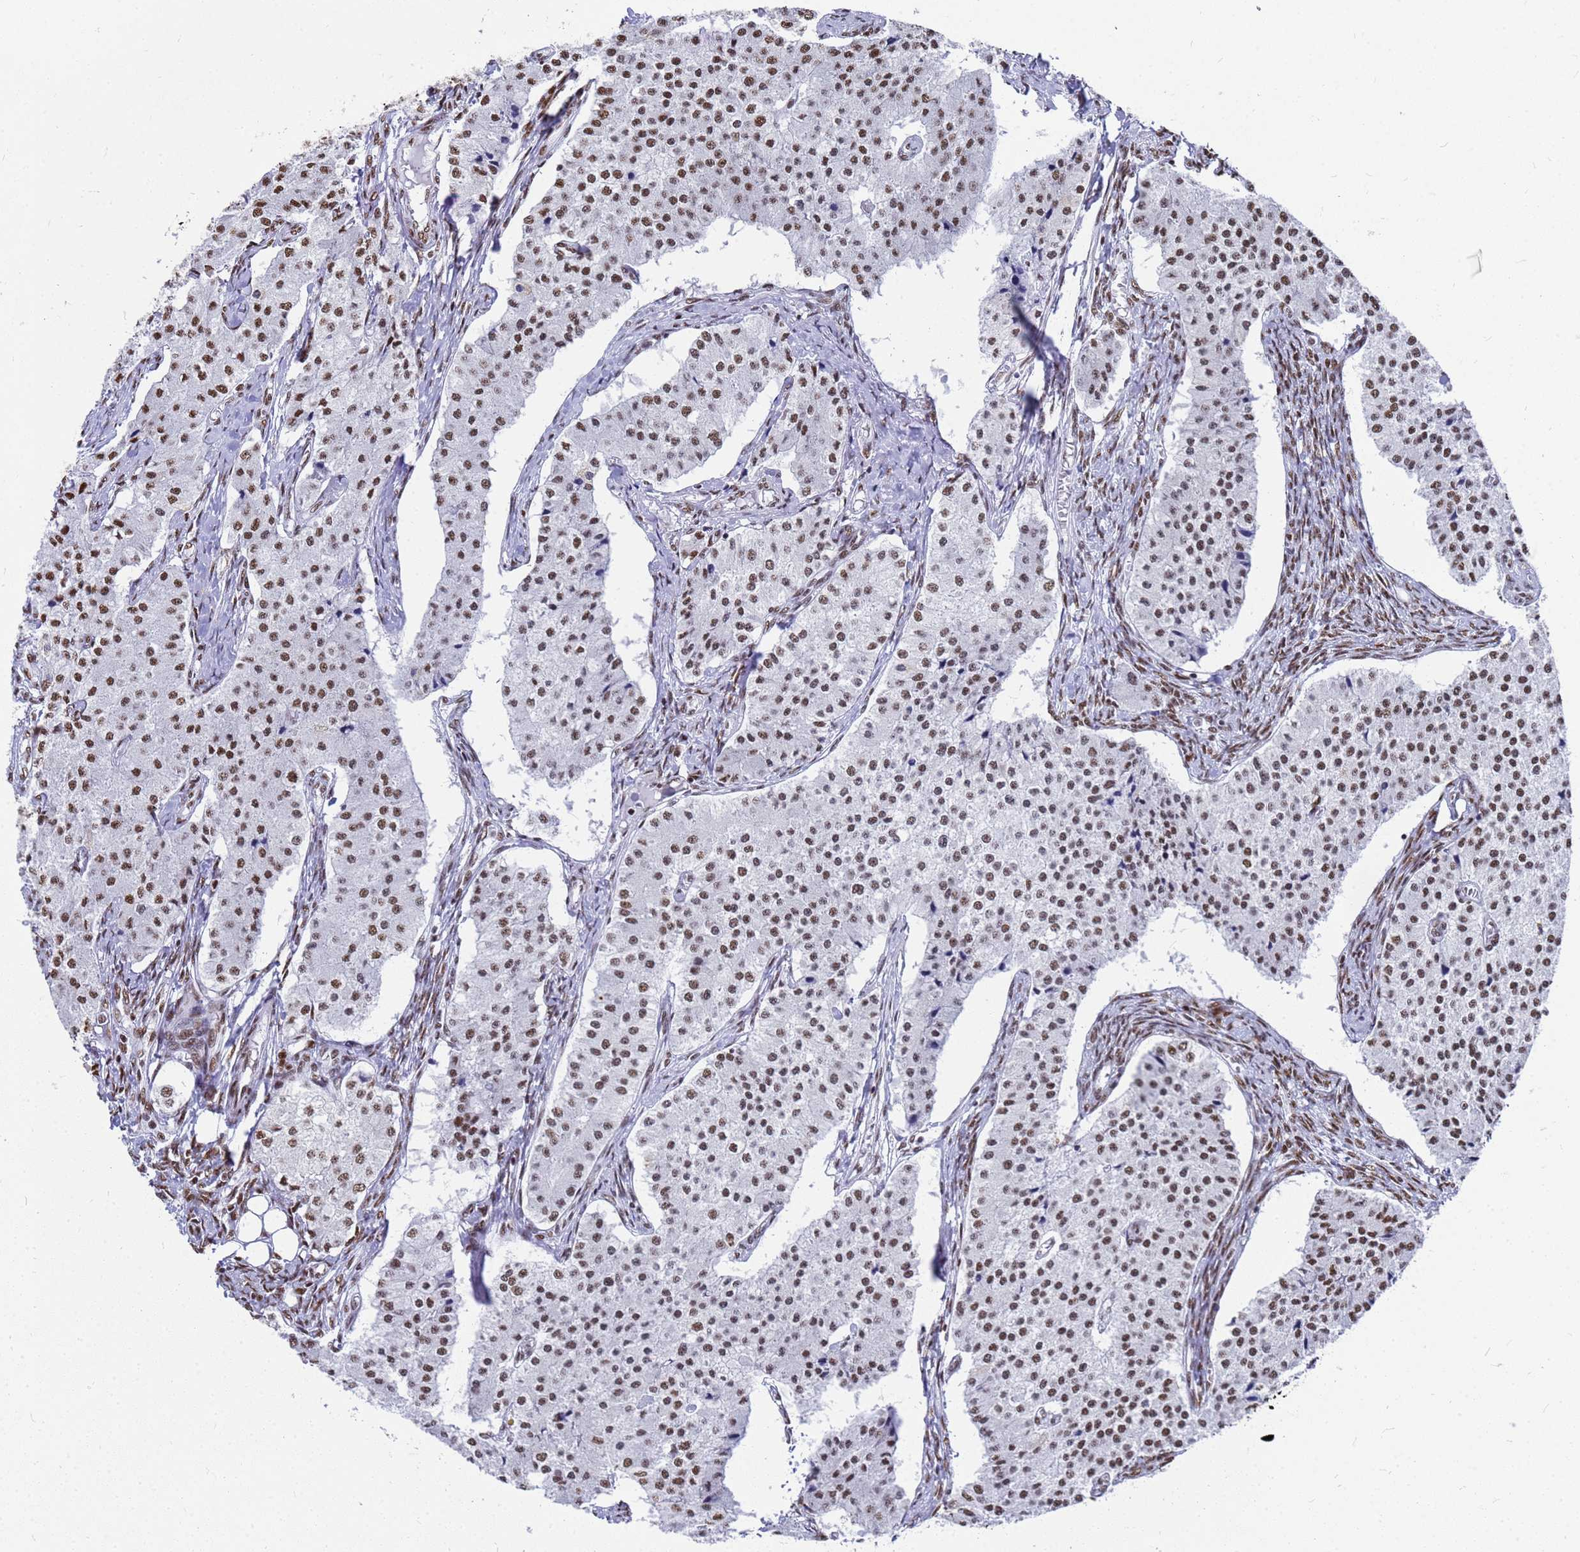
{"staining": {"intensity": "moderate", "quantity": ">75%", "location": "nuclear"}, "tissue": "carcinoid", "cell_type": "Tumor cells", "image_type": "cancer", "snomed": [{"axis": "morphology", "description": "Carcinoid, malignant, NOS"}, {"axis": "topography", "description": "Colon"}], "caption": "Immunohistochemistry (IHC) photomicrograph of neoplastic tissue: human malignant carcinoid stained using IHC displays medium levels of moderate protein expression localized specifically in the nuclear of tumor cells, appearing as a nuclear brown color.", "gene": "SART3", "patient": {"sex": "female", "age": 52}}